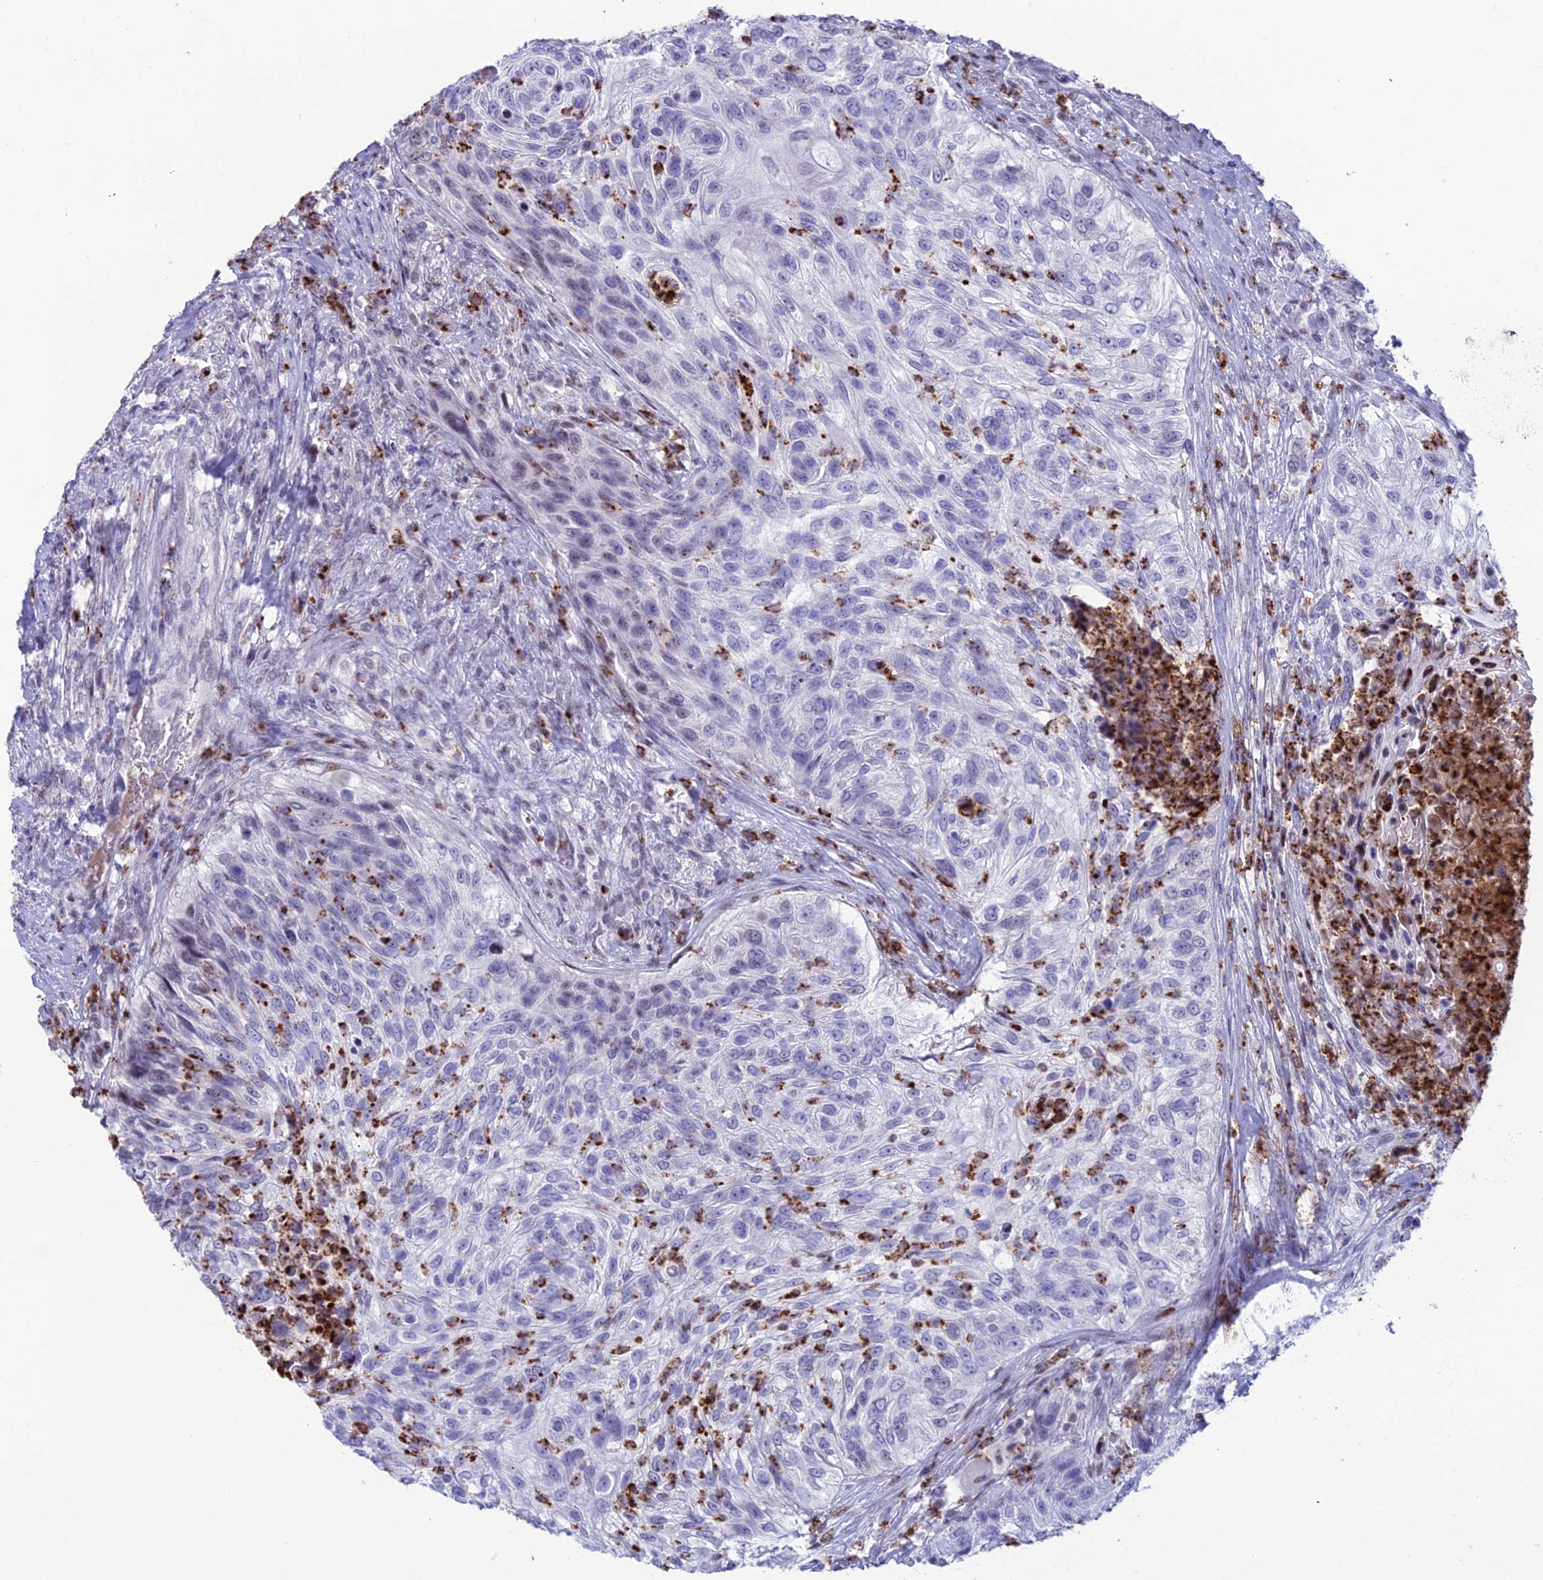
{"staining": {"intensity": "negative", "quantity": "none", "location": "none"}, "tissue": "urothelial cancer", "cell_type": "Tumor cells", "image_type": "cancer", "snomed": [{"axis": "morphology", "description": "Urothelial carcinoma, High grade"}, {"axis": "topography", "description": "Urinary bladder"}], "caption": "A photomicrograph of urothelial cancer stained for a protein exhibits no brown staining in tumor cells.", "gene": "MFSD2B", "patient": {"sex": "female", "age": 60}}